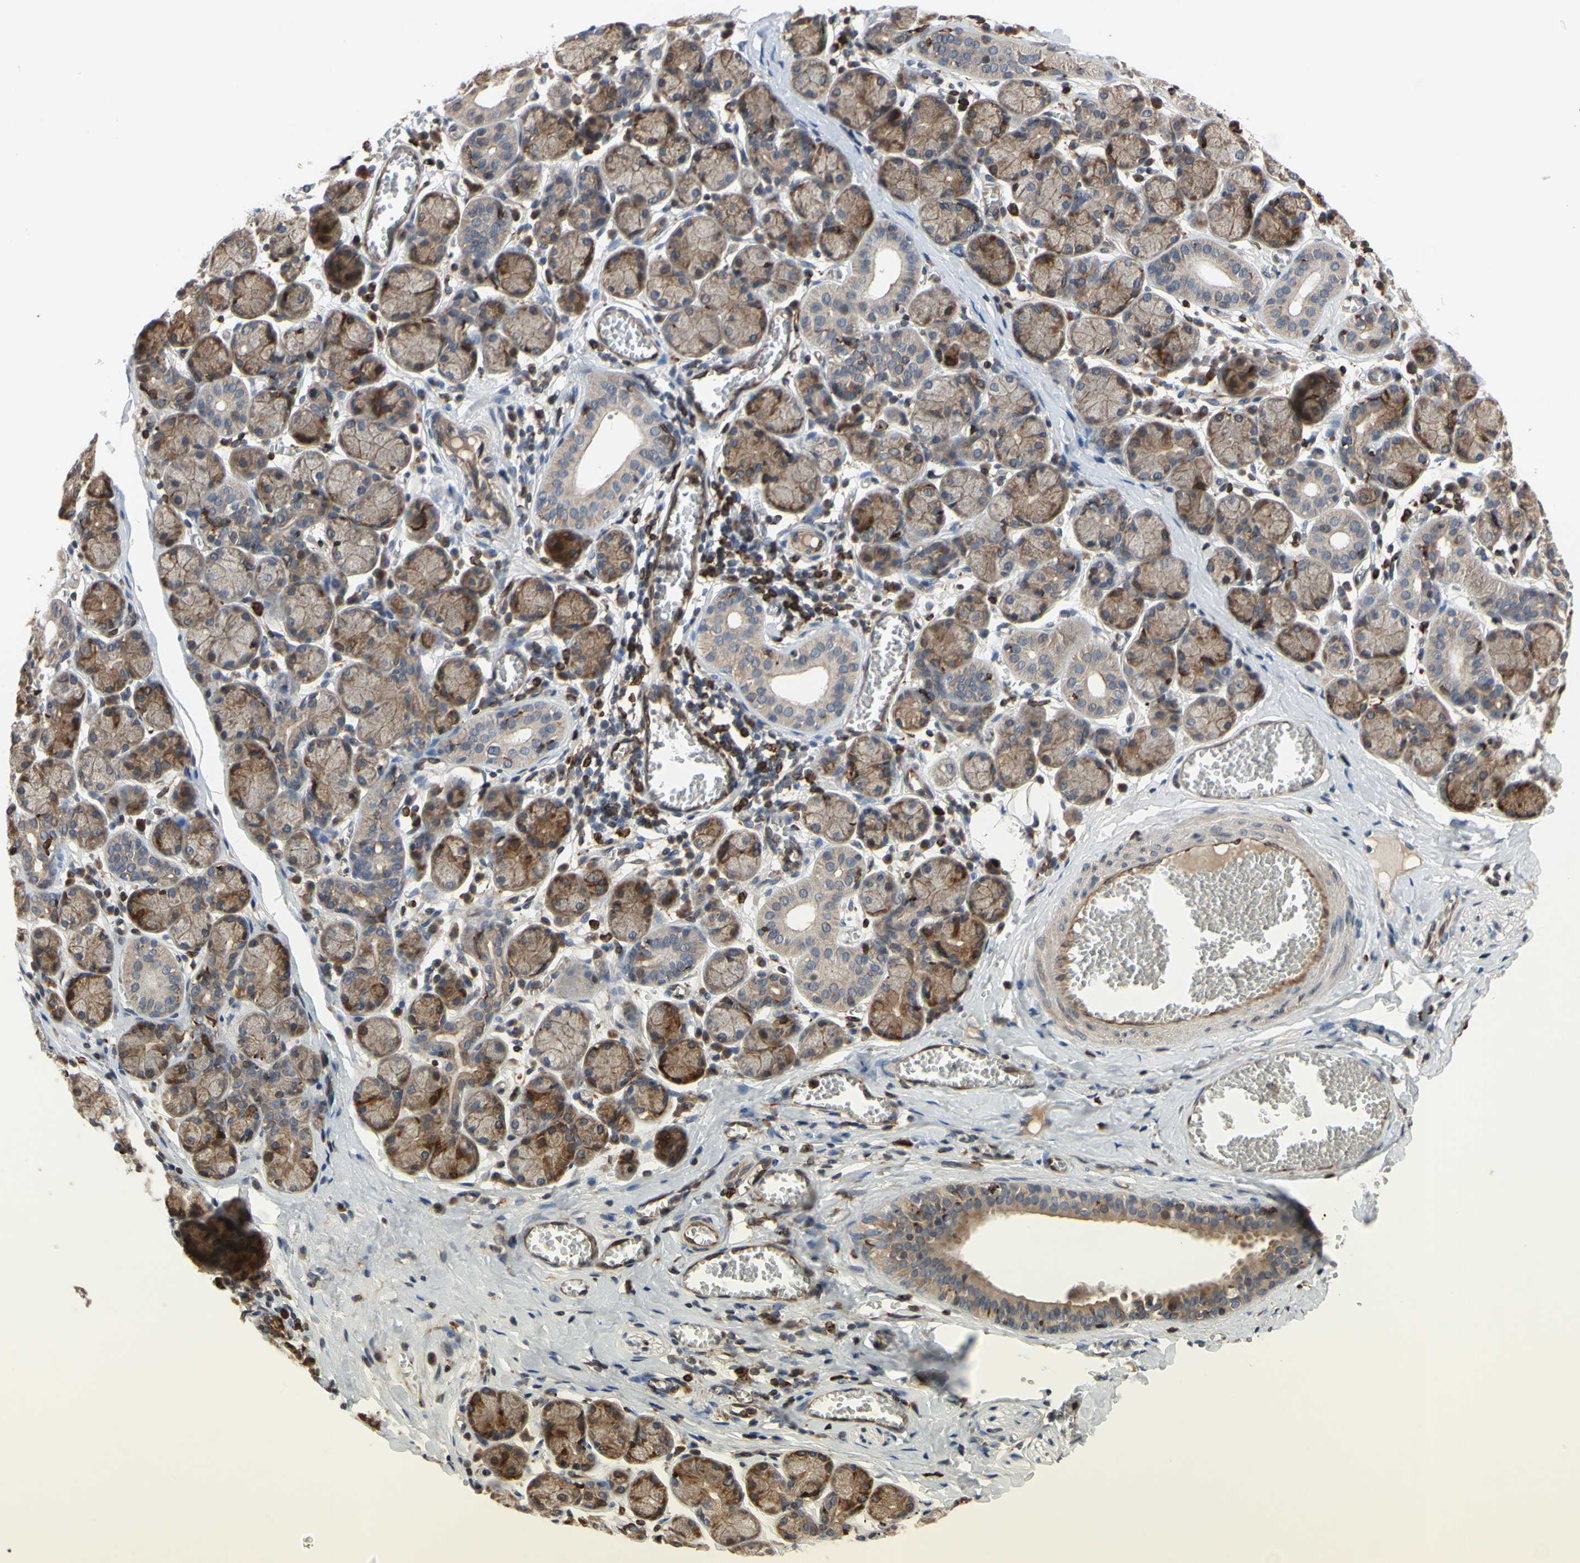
{"staining": {"intensity": "moderate", "quantity": ">75%", "location": "cytoplasmic/membranous"}, "tissue": "salivary gland", "cell_type": "Glandular cells", "image_type": "normal", "snomed": [{"axis": "morphology", "description": "Normal tissue, NOS"}, {"axis": "topography", "description": "Salivary gland"}], "caption": "This is a photomicrograph of immunohistochemistry (IHC) staining of normal salivary gland, which shows moderate expression in the cytoplasmic/membranous of glandular cells.", "gene": "PLXNA2", "patient": {"sex": "female", "age": 24}}